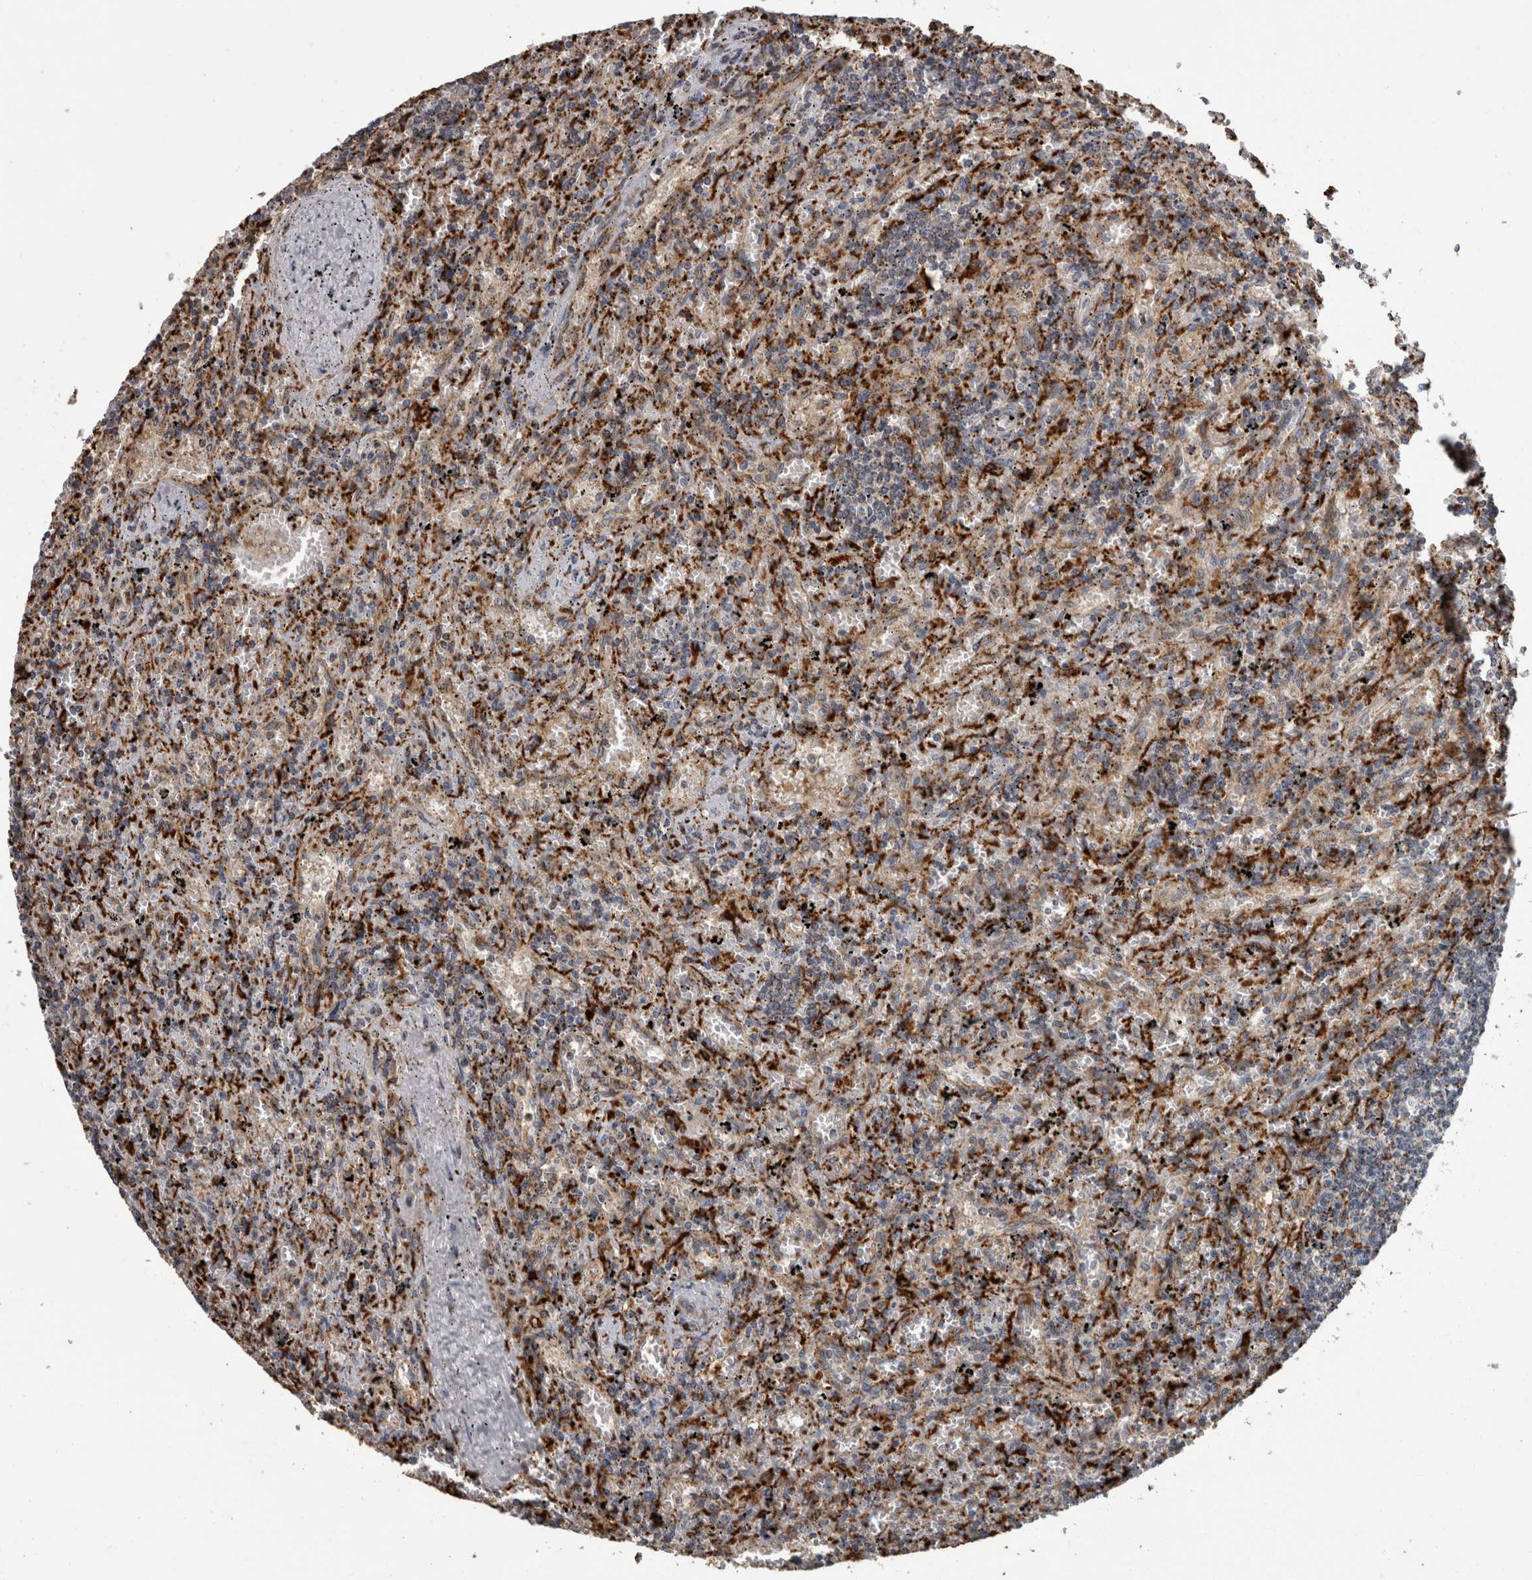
{"staining": {"intensity": "moderate", "quantity": "25%-75%", "location": "cytoplasmic/membranous"}, "tissue": "lymphoma", "cell_type": "Tumor cells", "image_type": "cancer", "snomed": [{"axis": "morphology", "description": "Malignant lymphoma, non-Hodgkin's type, Low grade"}, {"axis": "topography", "description": "Spleen"}], "caption": "Moderate cytoplasmic/membranous protein positivity is identified in about 25%-75% of tumor cells in low-grade malignant lymphoma, non-Hodgkin's type. The staining was performed using DAB (3,3'-diaminobenzidine) to visualize the protein expression in brown, while the nuclei were stained in blue with hematoxylin (Magnification: 20x).", "gene": "NAAA", "patient": {"sex": "male", "age": 76}}